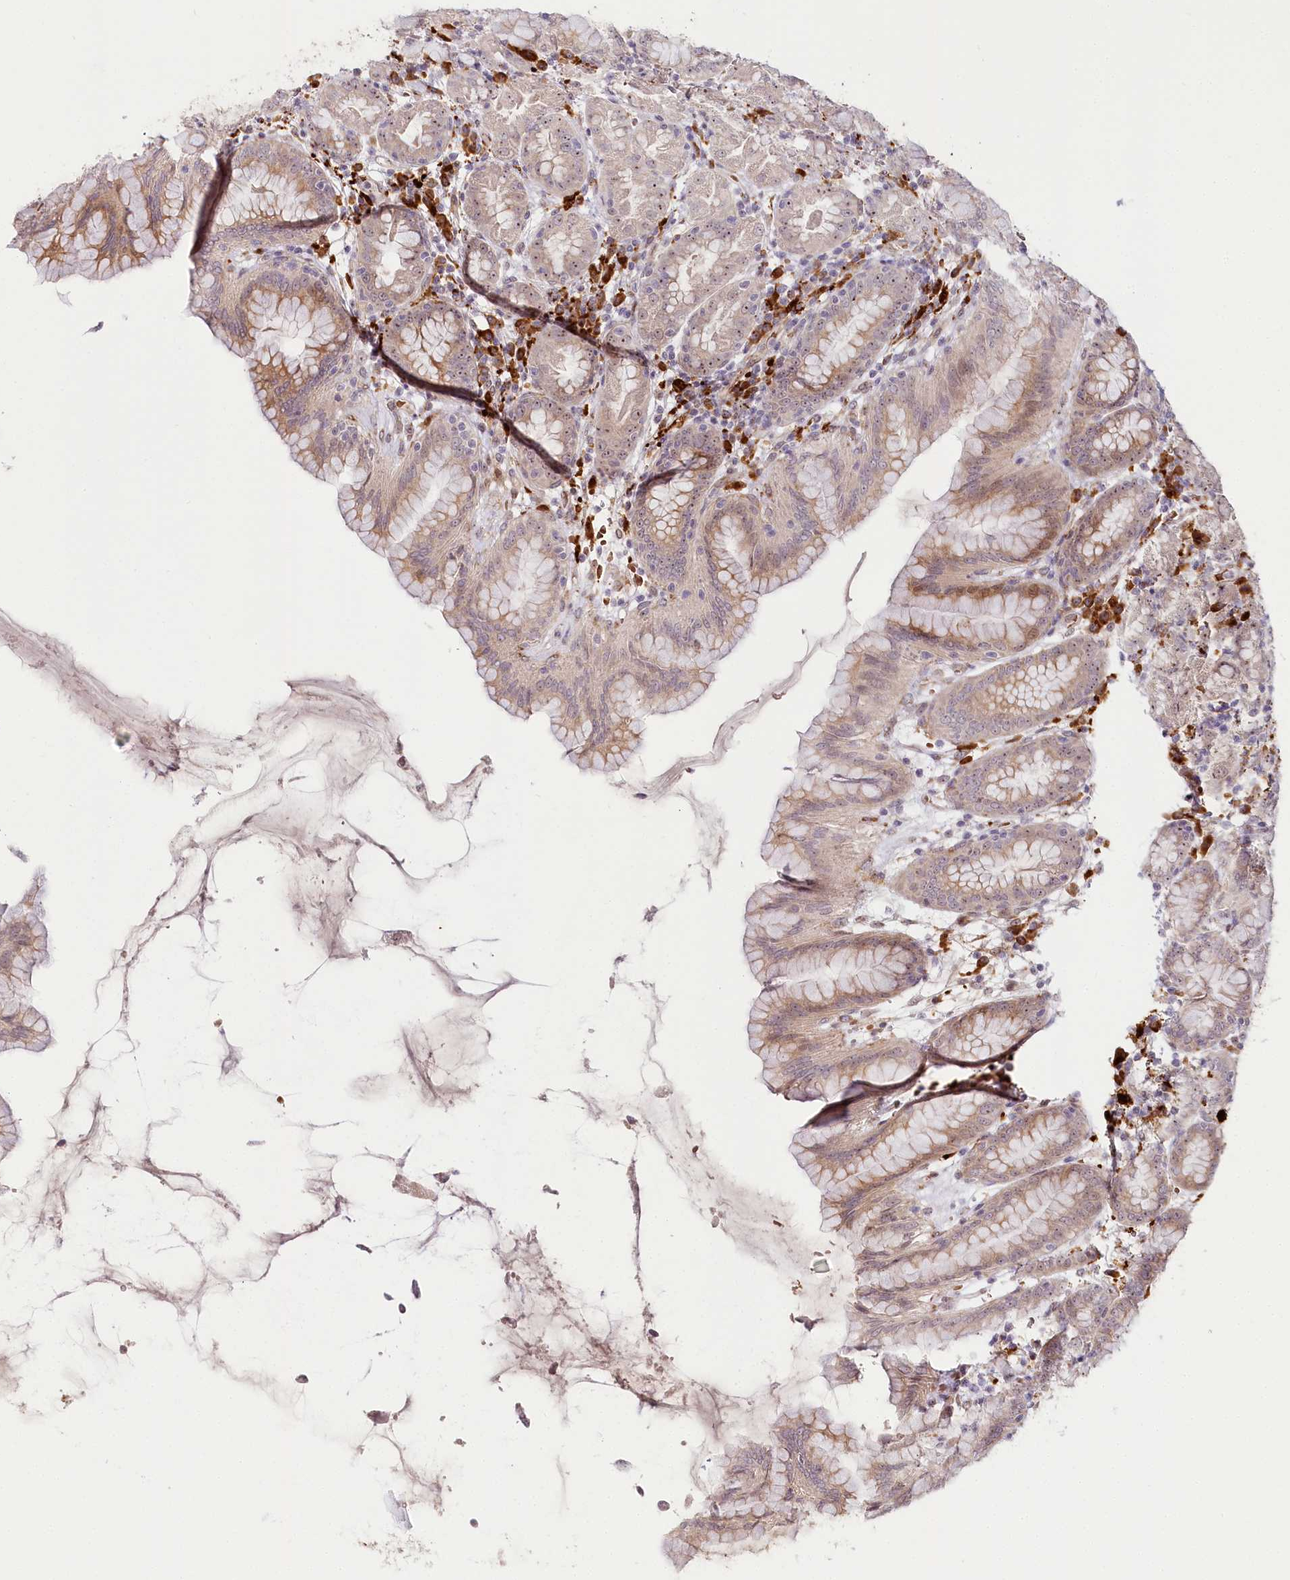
{"staining": {"intensity": "moderate", "quantity": "25%-75%", "location": "cytoplasmic/membranous,nuclear"}, "tissue": "stomach", "cell_type": "Glandular cells", "image_type": "normal", "snomed": [{"axis": "morphology", "description": "Normal tissue, NOS"}, {"axis": "topography", "description": "Stomach"}], "caption": "A micrograph showing moderate cytoplasmic/membranous,nuclear expression in approximately 25%-75% of glandular cells in unremarkable stomach, as visualized by brown immunohistochemical staining.", "gene": "WDR36", "patient": {"sex": "female", "age": 79}}